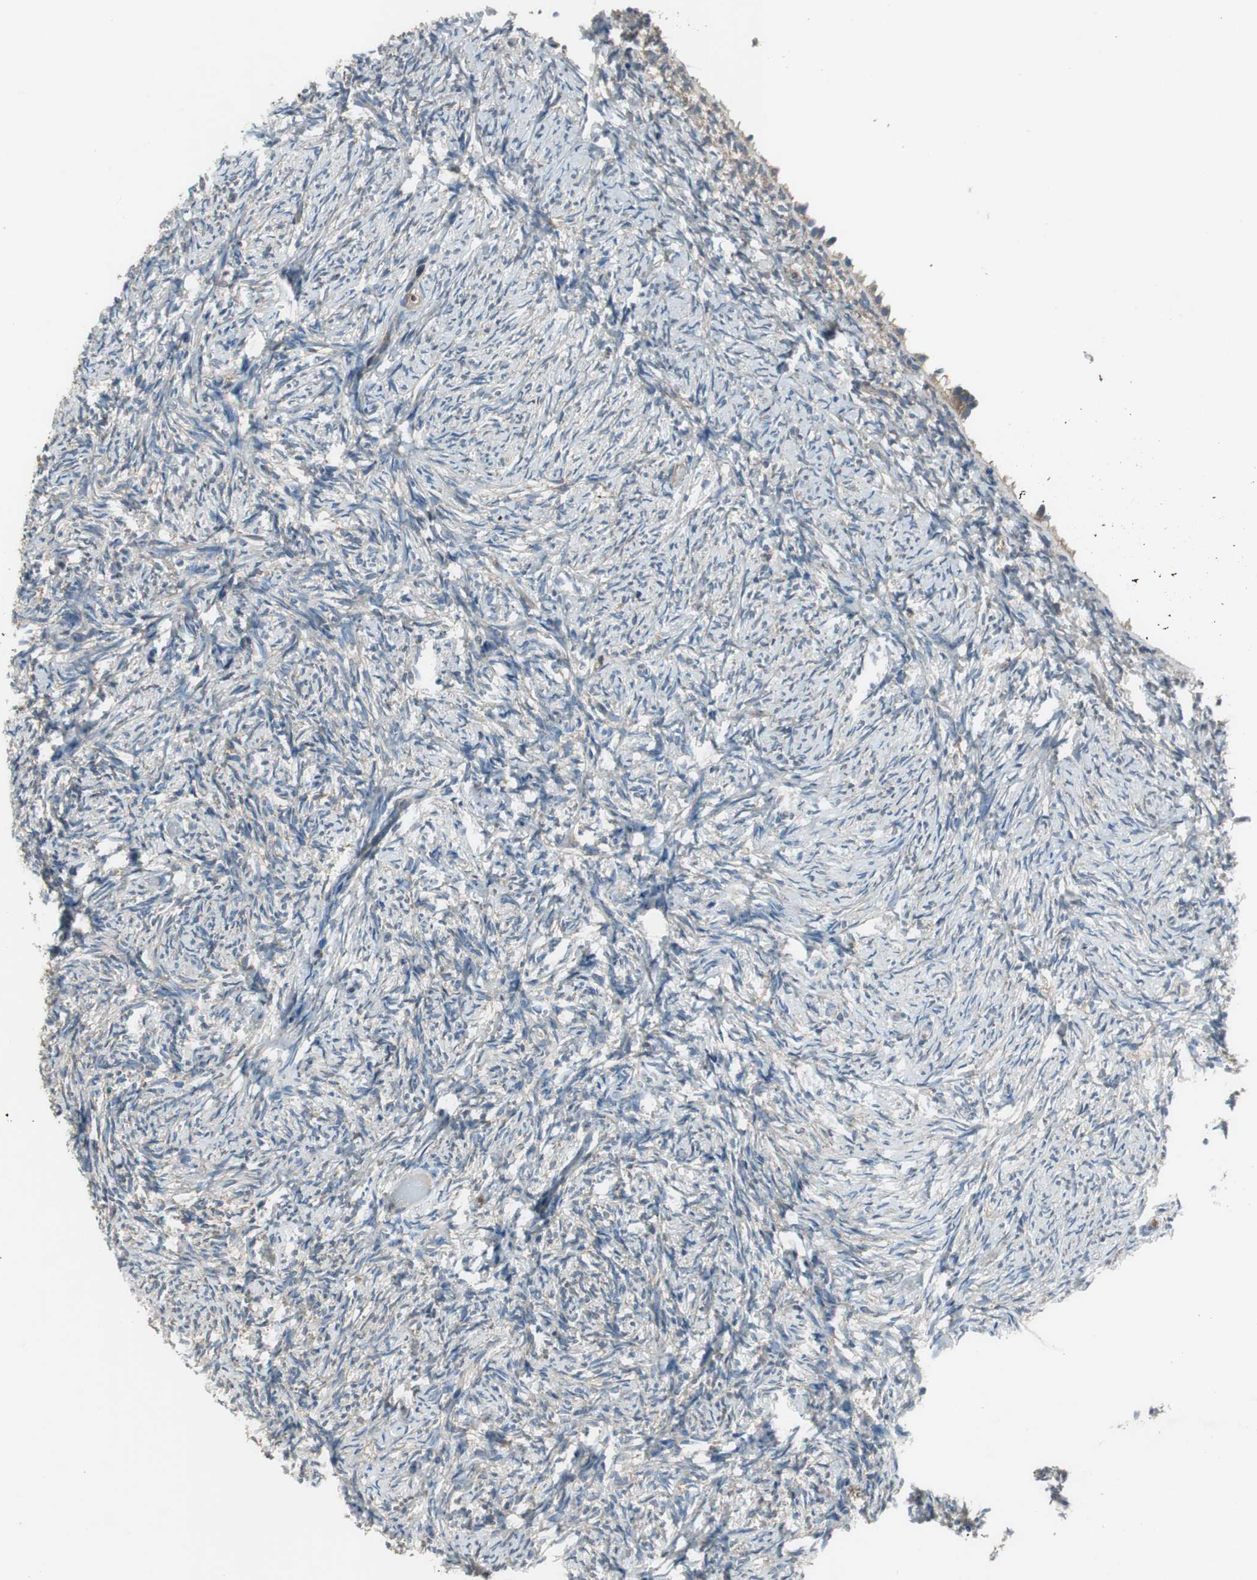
{"staining": {"intensity": "negative", "quantity": "none", "location": "none"}, "tissue": "ovary", "cell_type": "Ovarian stroma cells", "image_type": "normal", "snomed": [{"axis": "morphology", "description": "Normal tissue, NOS"}, {"axis": "topography", "description": "Ovary"}], "caption": "Immunohistochemical staining of normal human ovary displays no significant staining in ovarian stroma cells.", "gene": "PI4KB", "patient": {"sex": "female", "age": 60}}